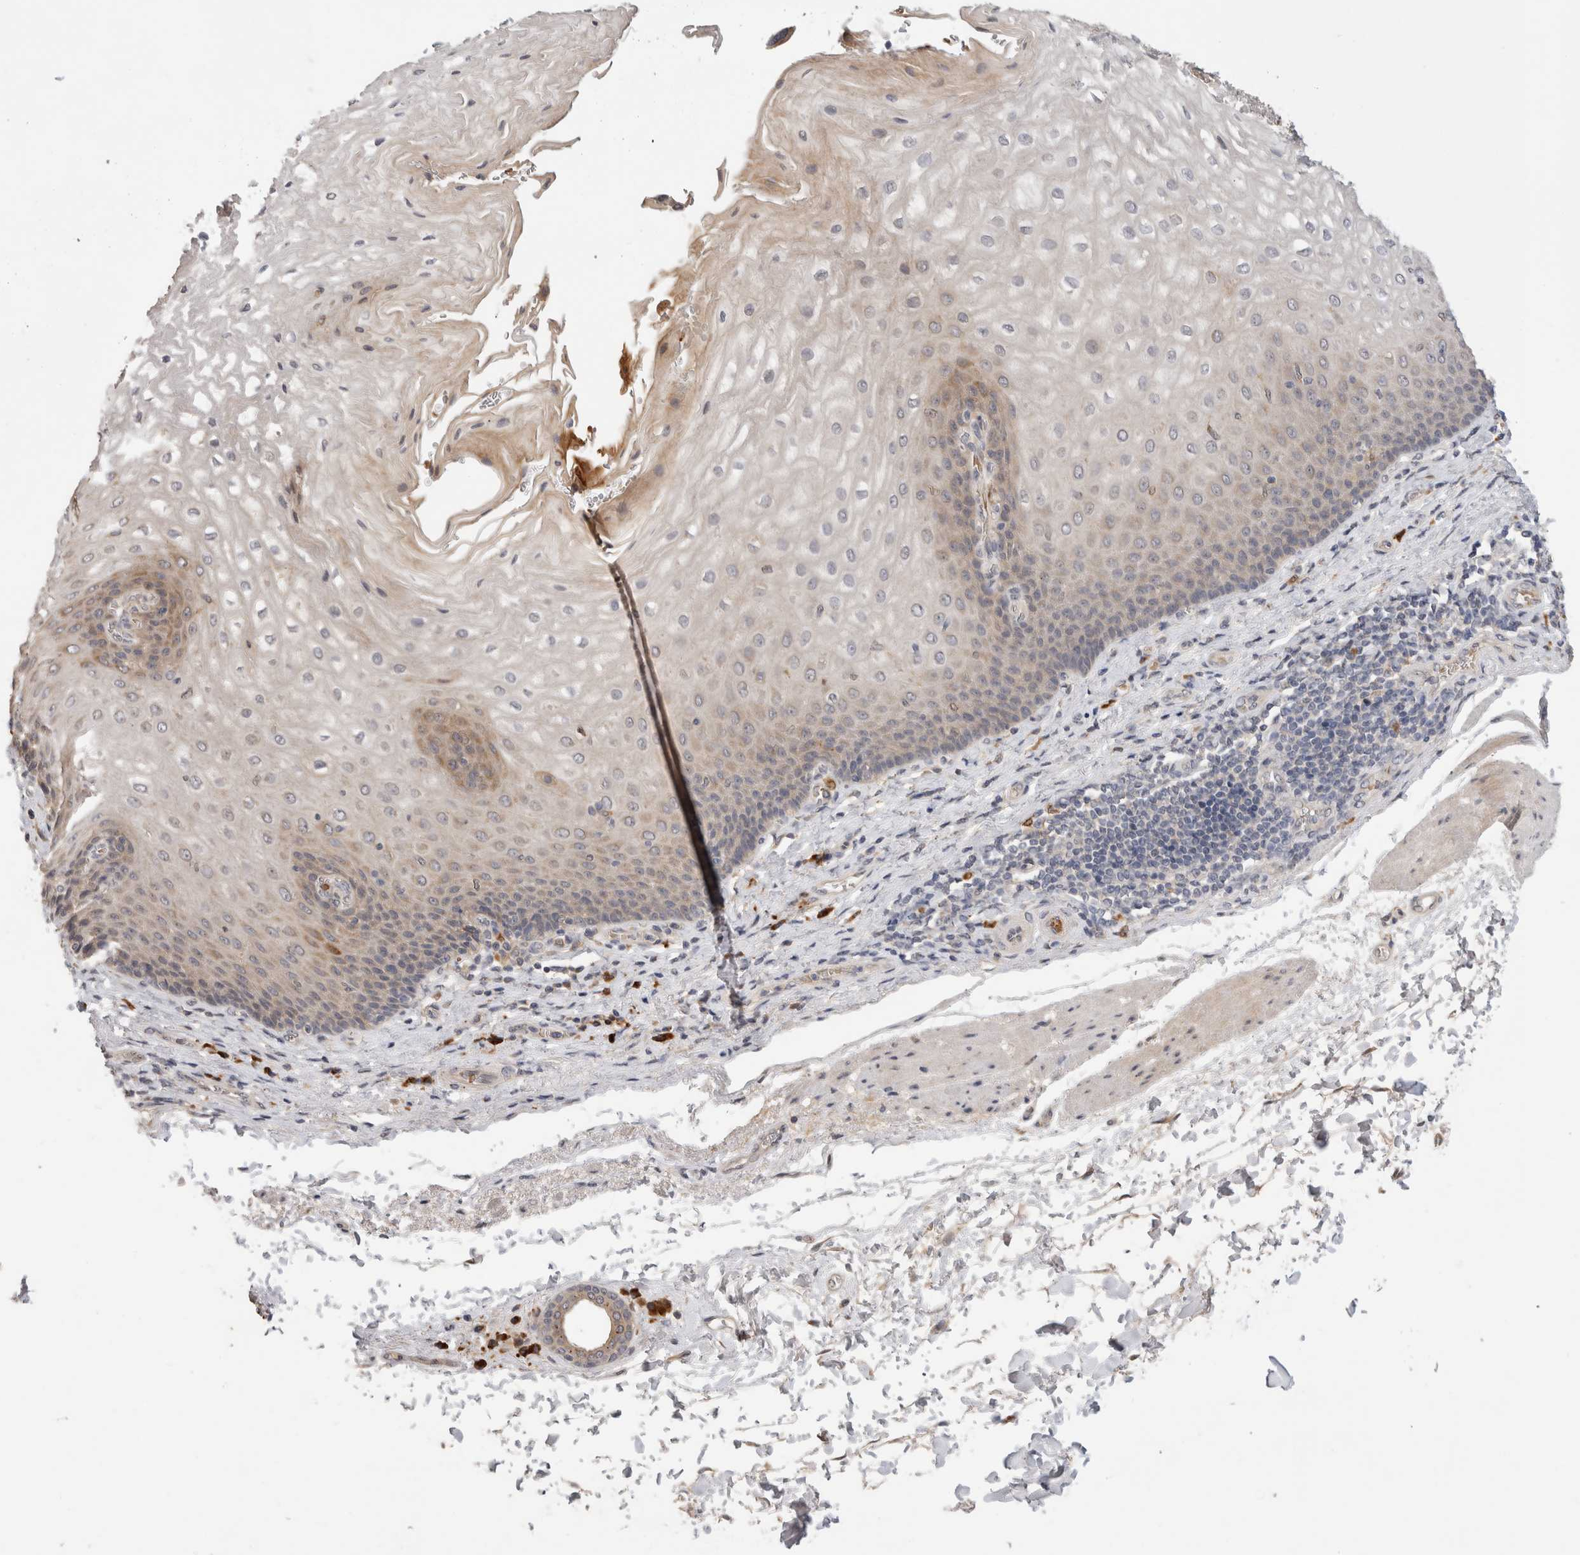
{"staining": {"intensity": "moderate", "quantity": "<25%", "location": "cytoplasmic/membranous"}, "tissue": "esophagus", "cell_type": "Squamous epithelial cells", "image_type": "normal", "snomed": [{"axis": "morphology", "description": "Normal tissue, NOS"}, {"axis": "topography", "description": "Esophagus"}], "caption": "Squamous epithelial cells demonstrate low levels of moderate cytoplasmic/membranous expression in approximately <25% of cells in benign esophagus.", "gene": "APOL2", "patient": {"sex": "male", "age": 54}}